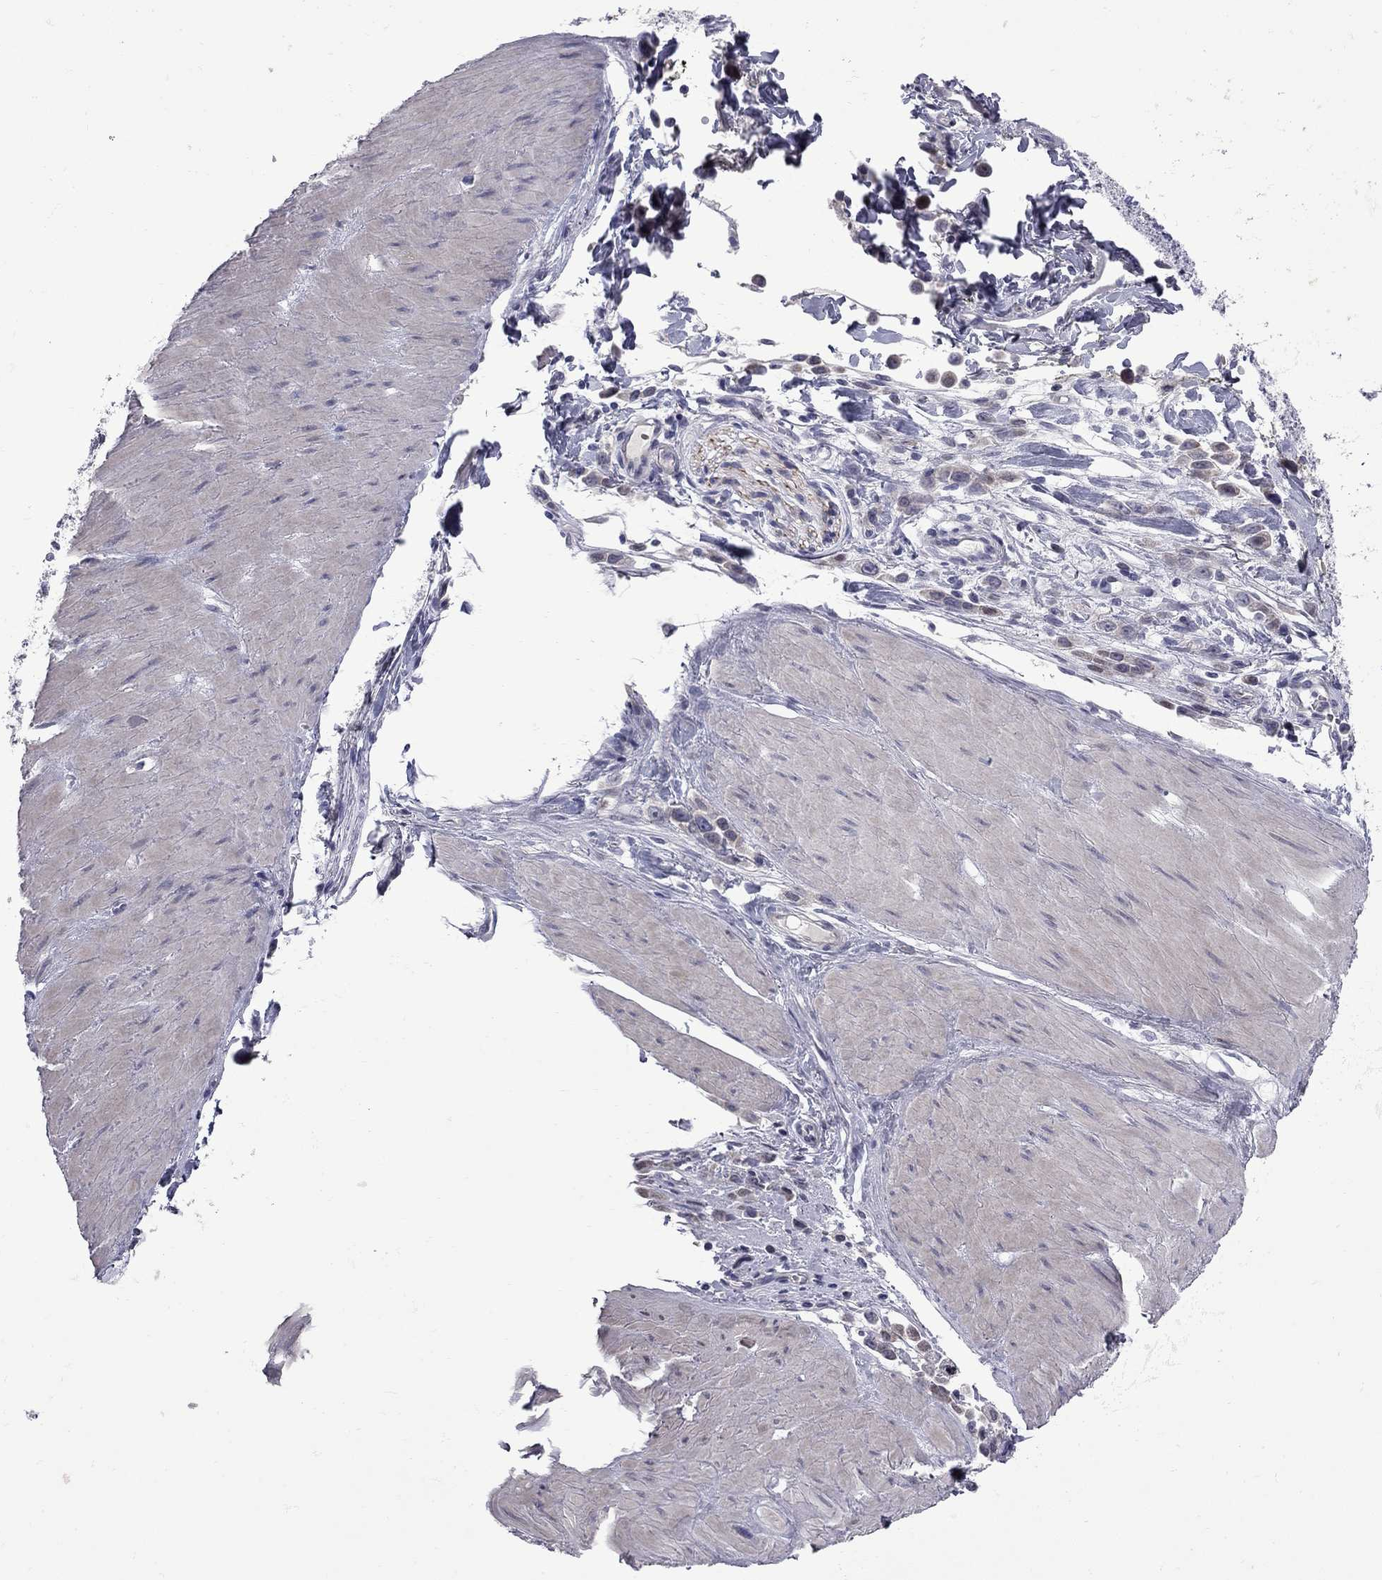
{"staining": {"intensity": "weak", "quantity": "25%-75%", "location": "cytoplasmic/membranous"}, "tissue": "stomach cancer", "cell_type": "Tumor cells", "image_type": "cancer", "snomed": [{"axis": "morphology", "description": "Adenocarcinoma, NOS"}, {"axis": "topography", "description": "Stomach"}], "caption": "Protein analysis of stomach cancer (adenocarcinoma) tissue exhibits weak cytoplasmic/membranous expression in approximately 25%-75% of tumor cells.", "gene": "NRARP", "patient": {"sex": "male", "age": 47}}